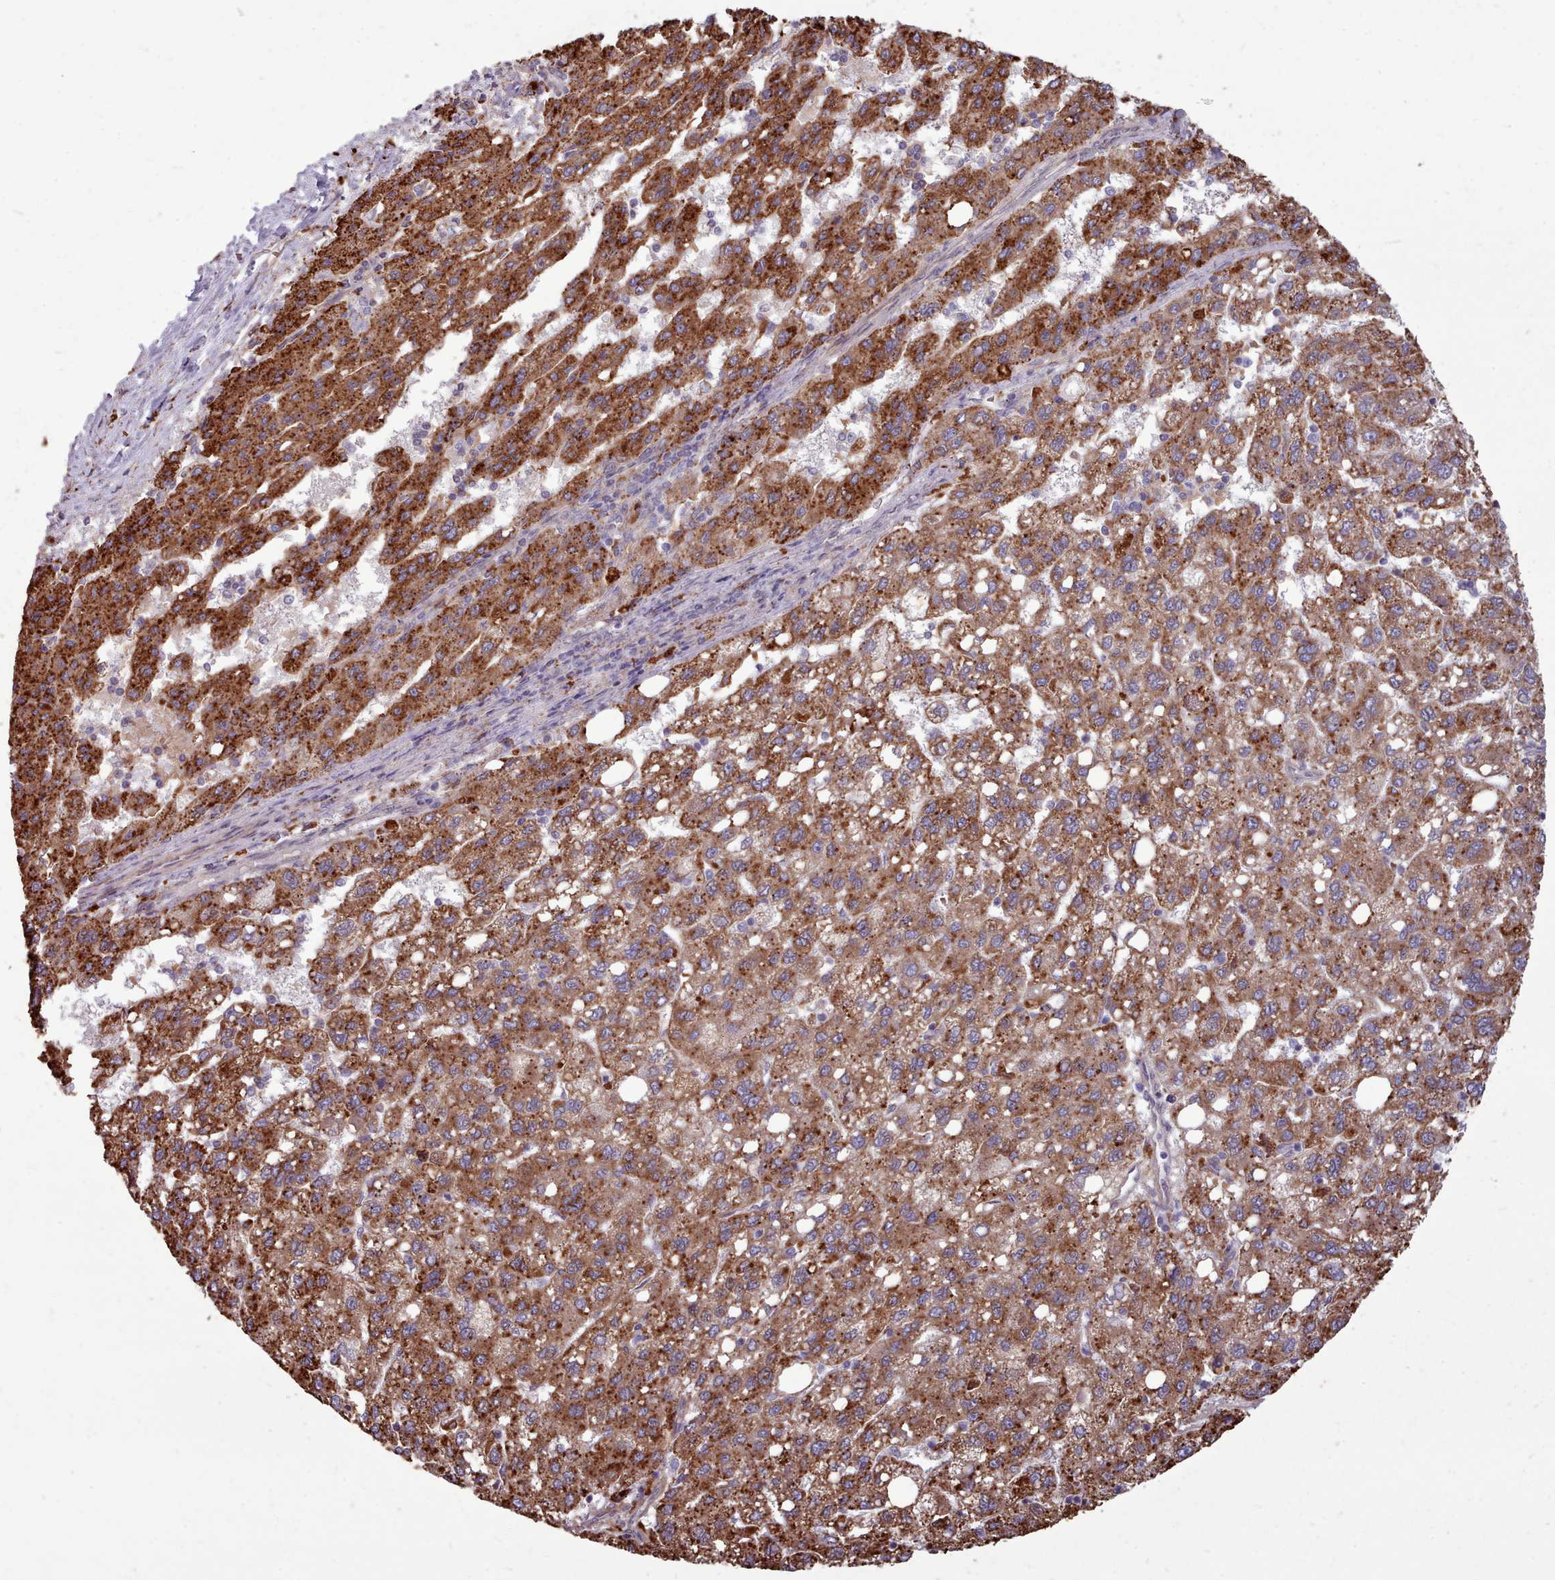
{"staining": {"intensity": "strong", "quantity": ">75%", "location": "cytoplasmic/membranous"}, "tissue": "liver cancer", "cell_type": "Tumor cells", "image_type": "cancer", "snomed": [{"axis": "morphology", "description": "Carcinoma, Hepatocellular, NOS"}, {"axis": "topography", "description": "Liver"}], "caption": "Protein expression analysis of human liver cancer (hepatocellular carcinoma) reveals strong cytoplasmic/membranous positivity in about >75% of tumor cells.", "gene": "PACSIN3", "patient": {"sex": "female", "age": 82}}